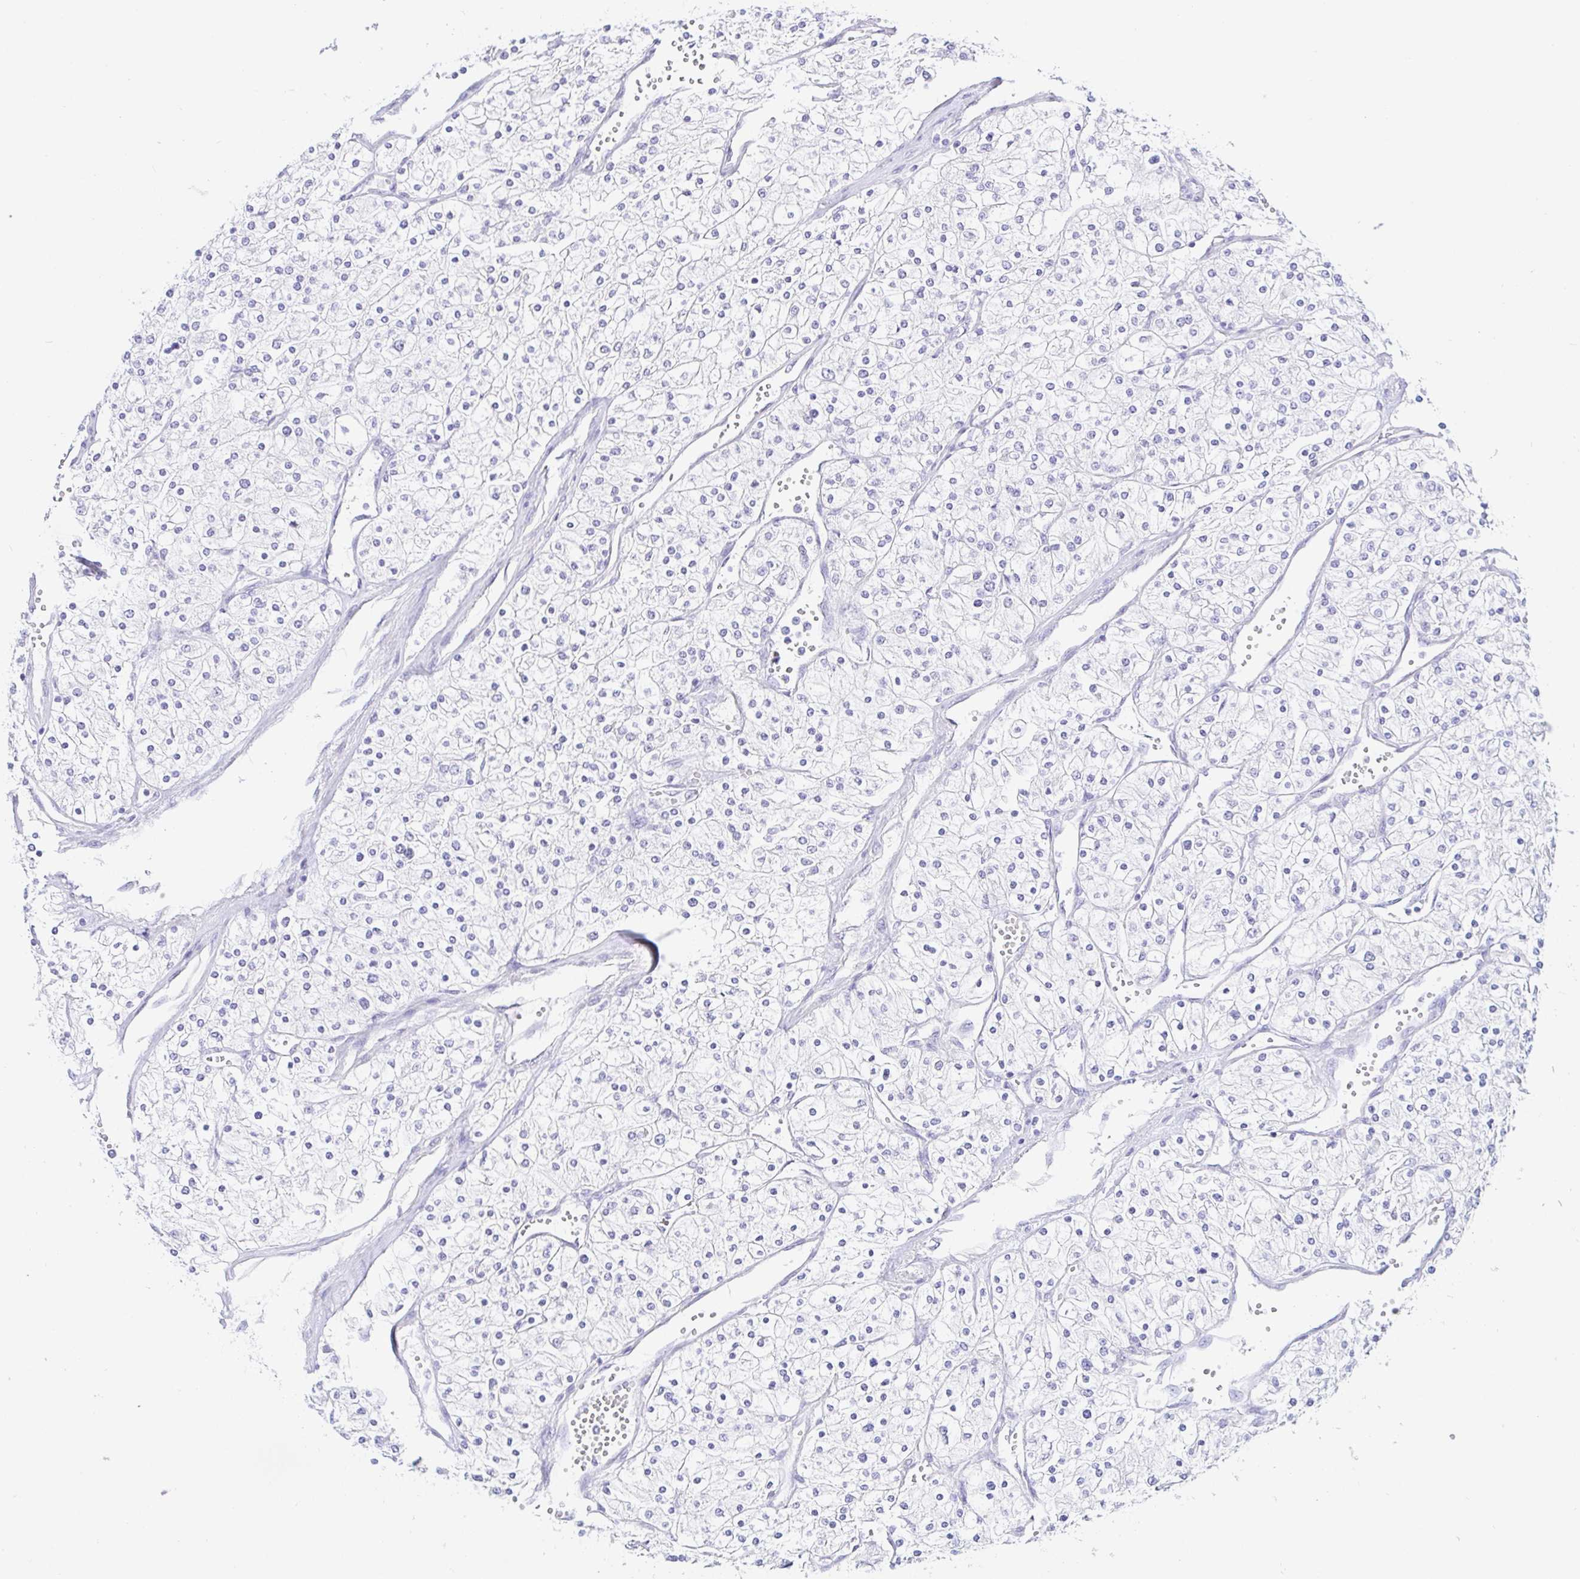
{"staining": {"intensity": "negative", "quantity": "none", "location": "none"}, "tissue": "renal cancer", "cell_type": "Tumor cells", "image_type": "cancer", "snomed": [{"axis": "morphology", "description": "Adenocarcinoma, NOS"}, {"axis": "topography", "description": "Kidney"}], "caption": "Immunohistochemistry of human renal cancer (adenocarcinoma) displays no positivity in tumor cells.", "gene": "PAX8", "patient": {"sex": "male", "age": 80}}